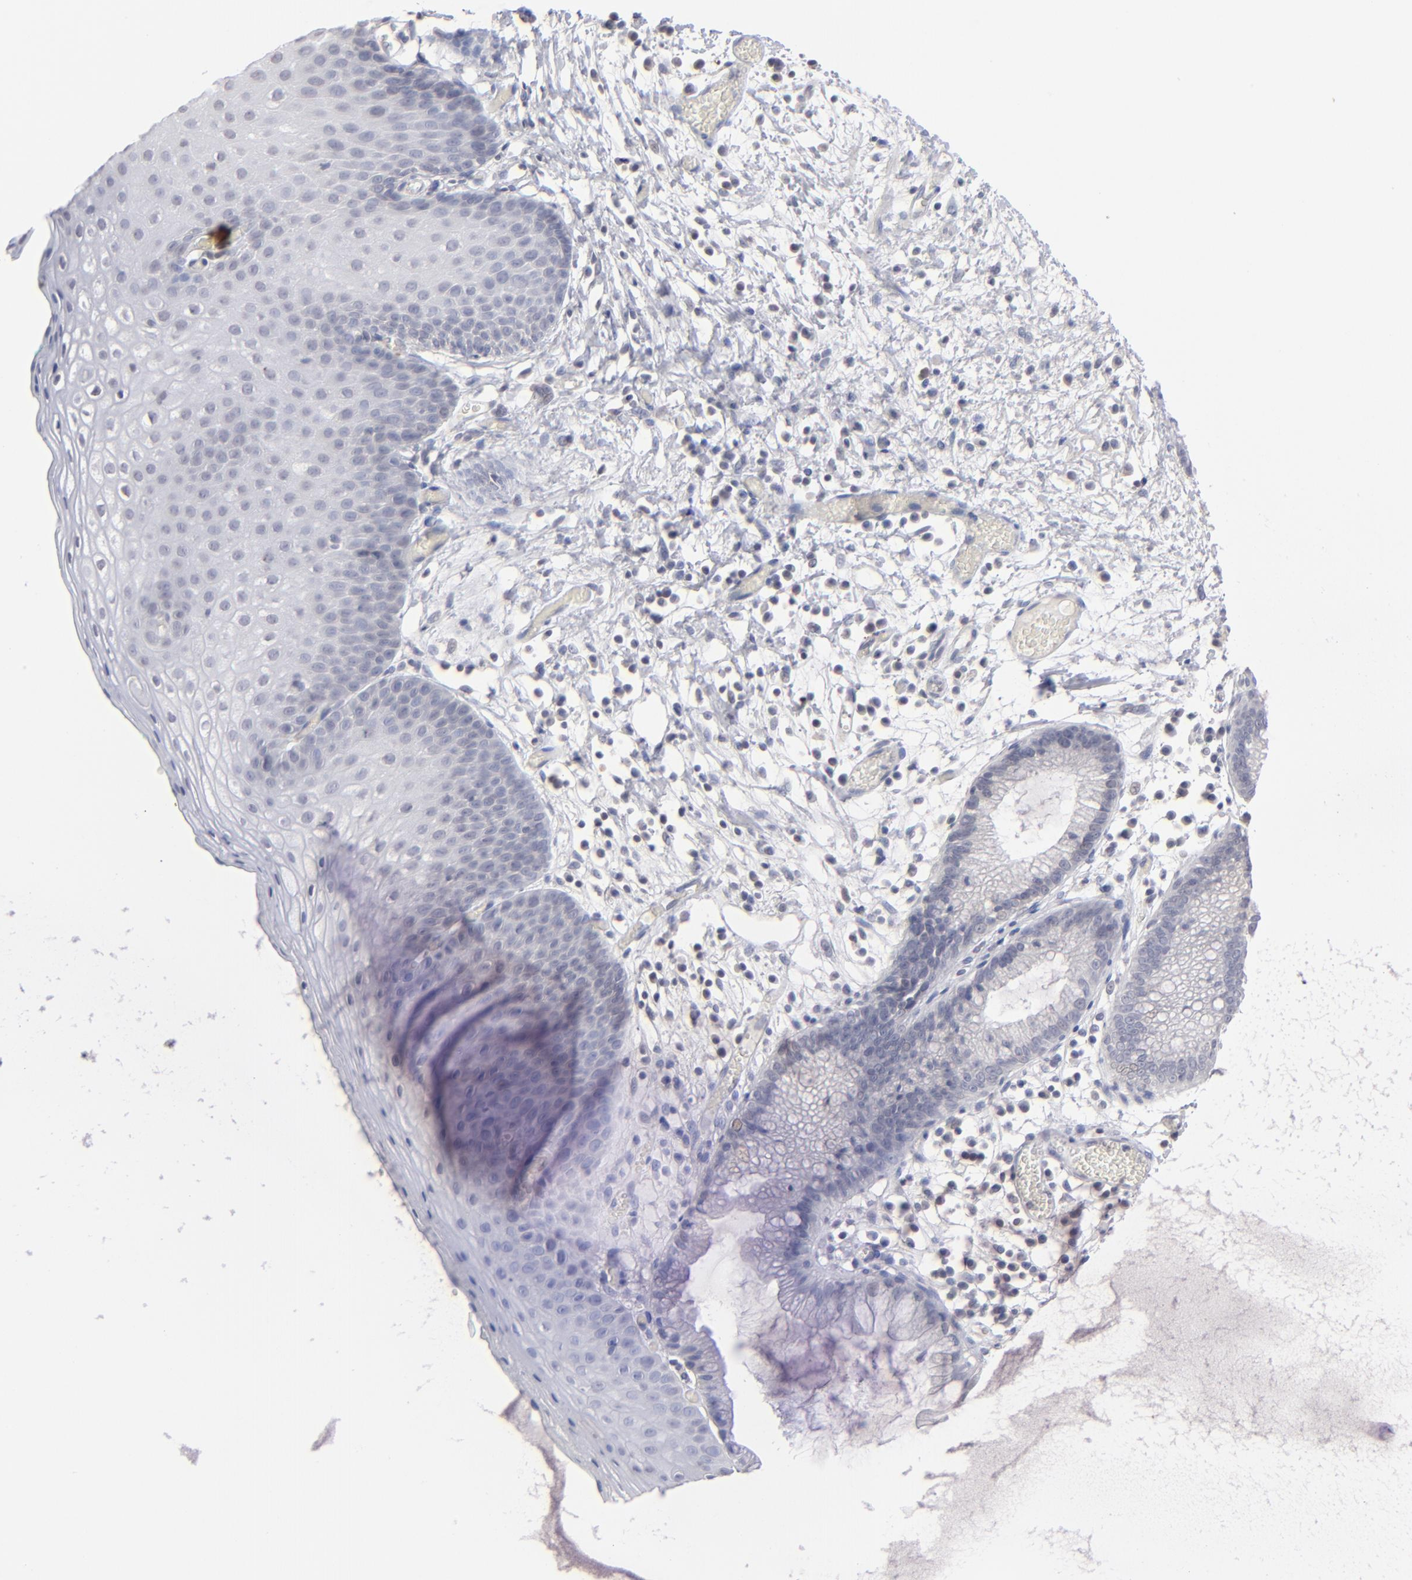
{"staining": {"intensity": "negative", "quantity": "none", "location": "none"}, "tissue": "skin", "cell_type": "Epidermal cells", "image_type": "normal", "snomed": [{"axis": "morphology", "description": "Normal tissue, NOS"}, {"axis": "morphology", "description": "Hemorrhoids"}, {"axis": "morphology", "description": "Inflammation, NOS"}, {"axis": "topography", "description": "Anal"}], "caption": "DAB immunohistochemical staining of unremarkable human skin shows no significant staining in epidermal cells.", "gene": "RPH3A", "patient": {"sex": "male", "age": 60}}